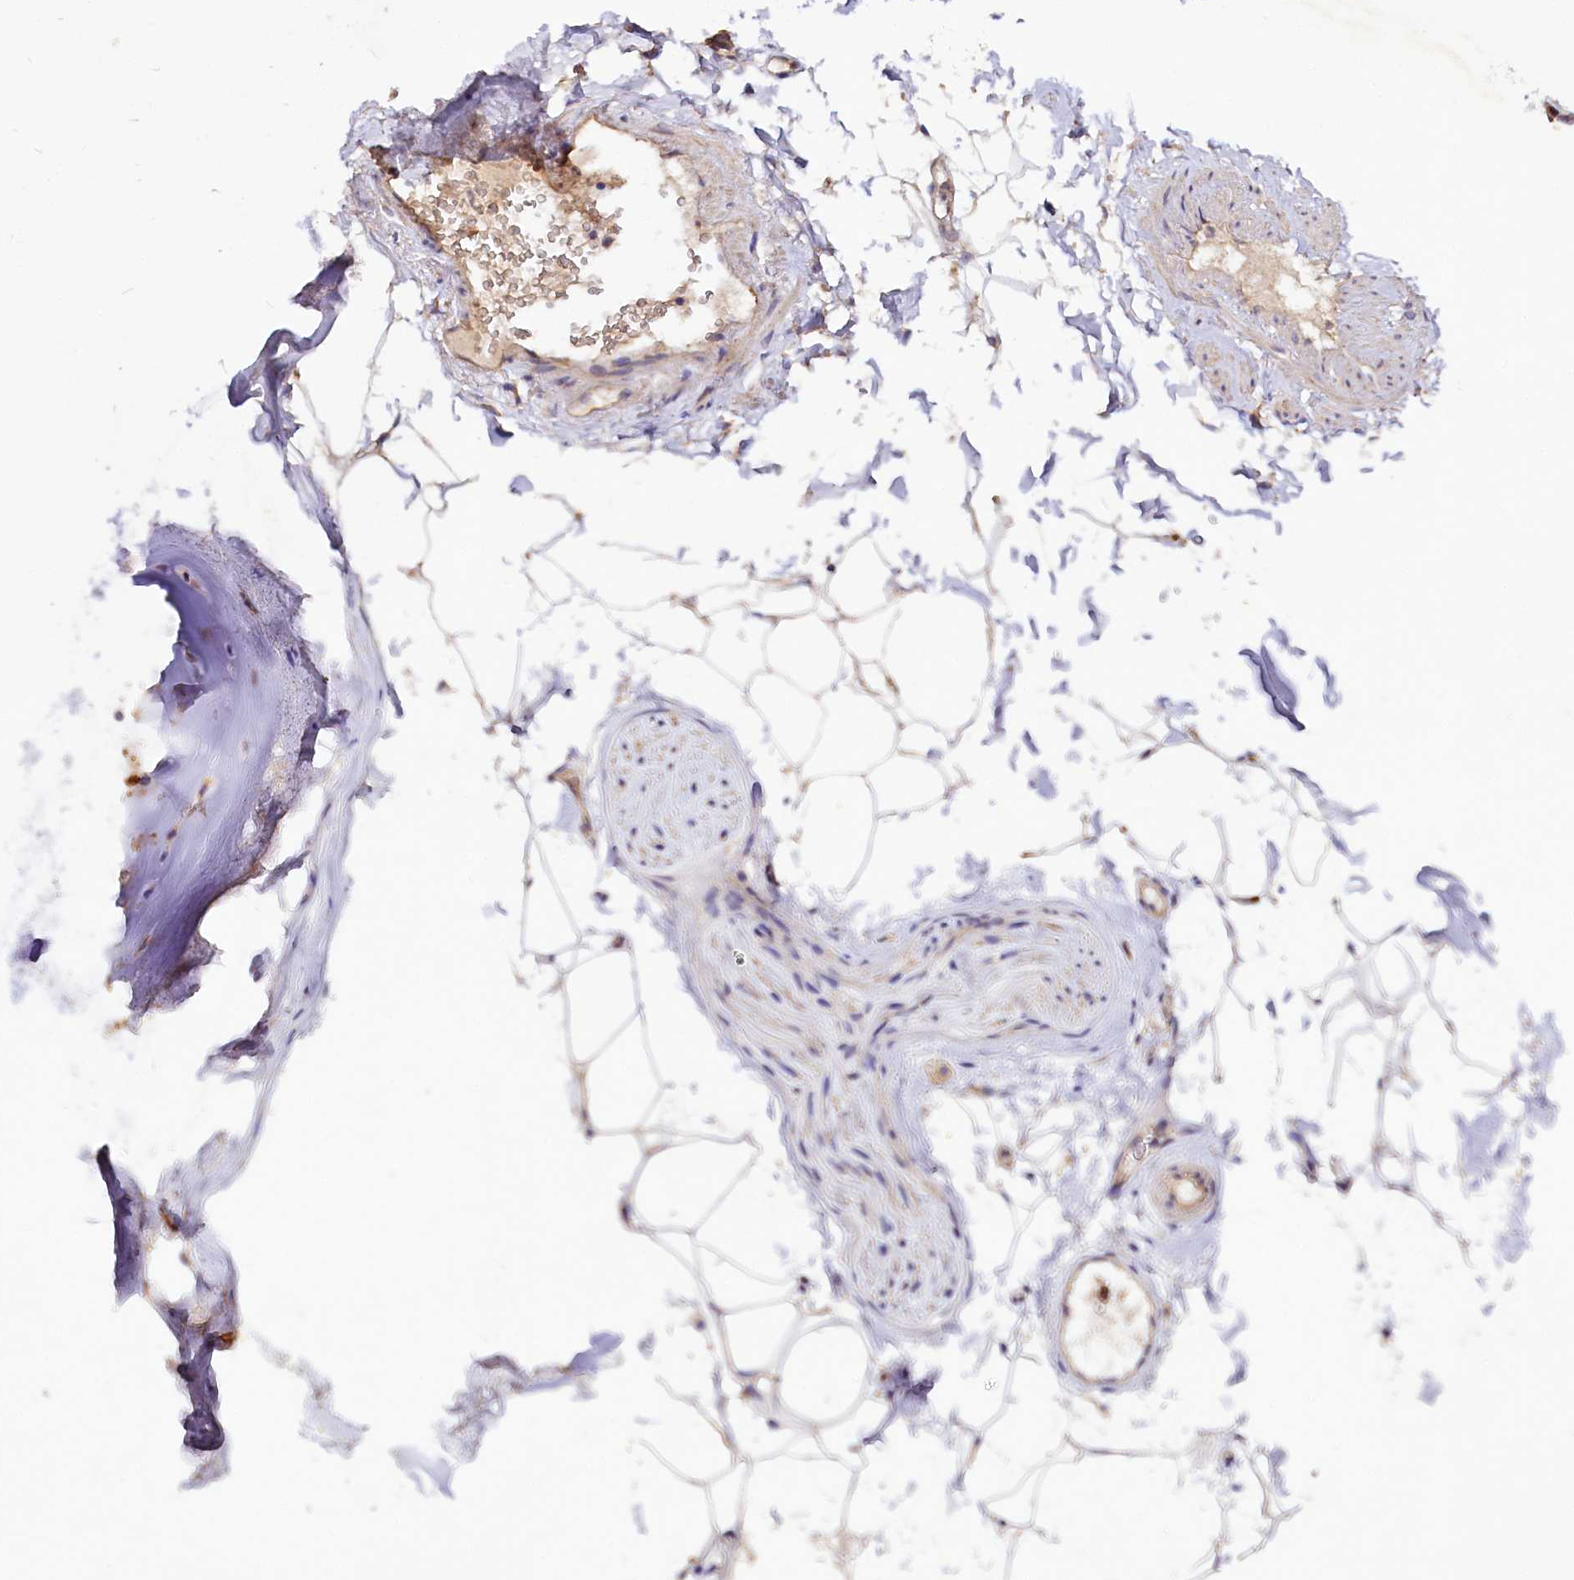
{"staining": {"intensity": "negative", "quantity": "none", "location": "none"}, "tissue": "adipose tissue", "cell_type": "Adipocytes", "image_type": "normal", "snomed": [{"axis": "morphology", "description": "Normal tissue, NOS"}, {"axis": "topography", "description": "Cartilage tissue"}, {"axis": "topography", "description": "Bronchus"}], "caption": "Adipocytes are negative for protein expression in unremarkable human adipose tissue. The staining was performed using DAB to visualize the protein expression in brown, while the nuclei were stained in blue with hematoxylin (Magnification: 20x).", "gene": "ETFBKMT", "patient": {"sex": "female", "age": 73}}